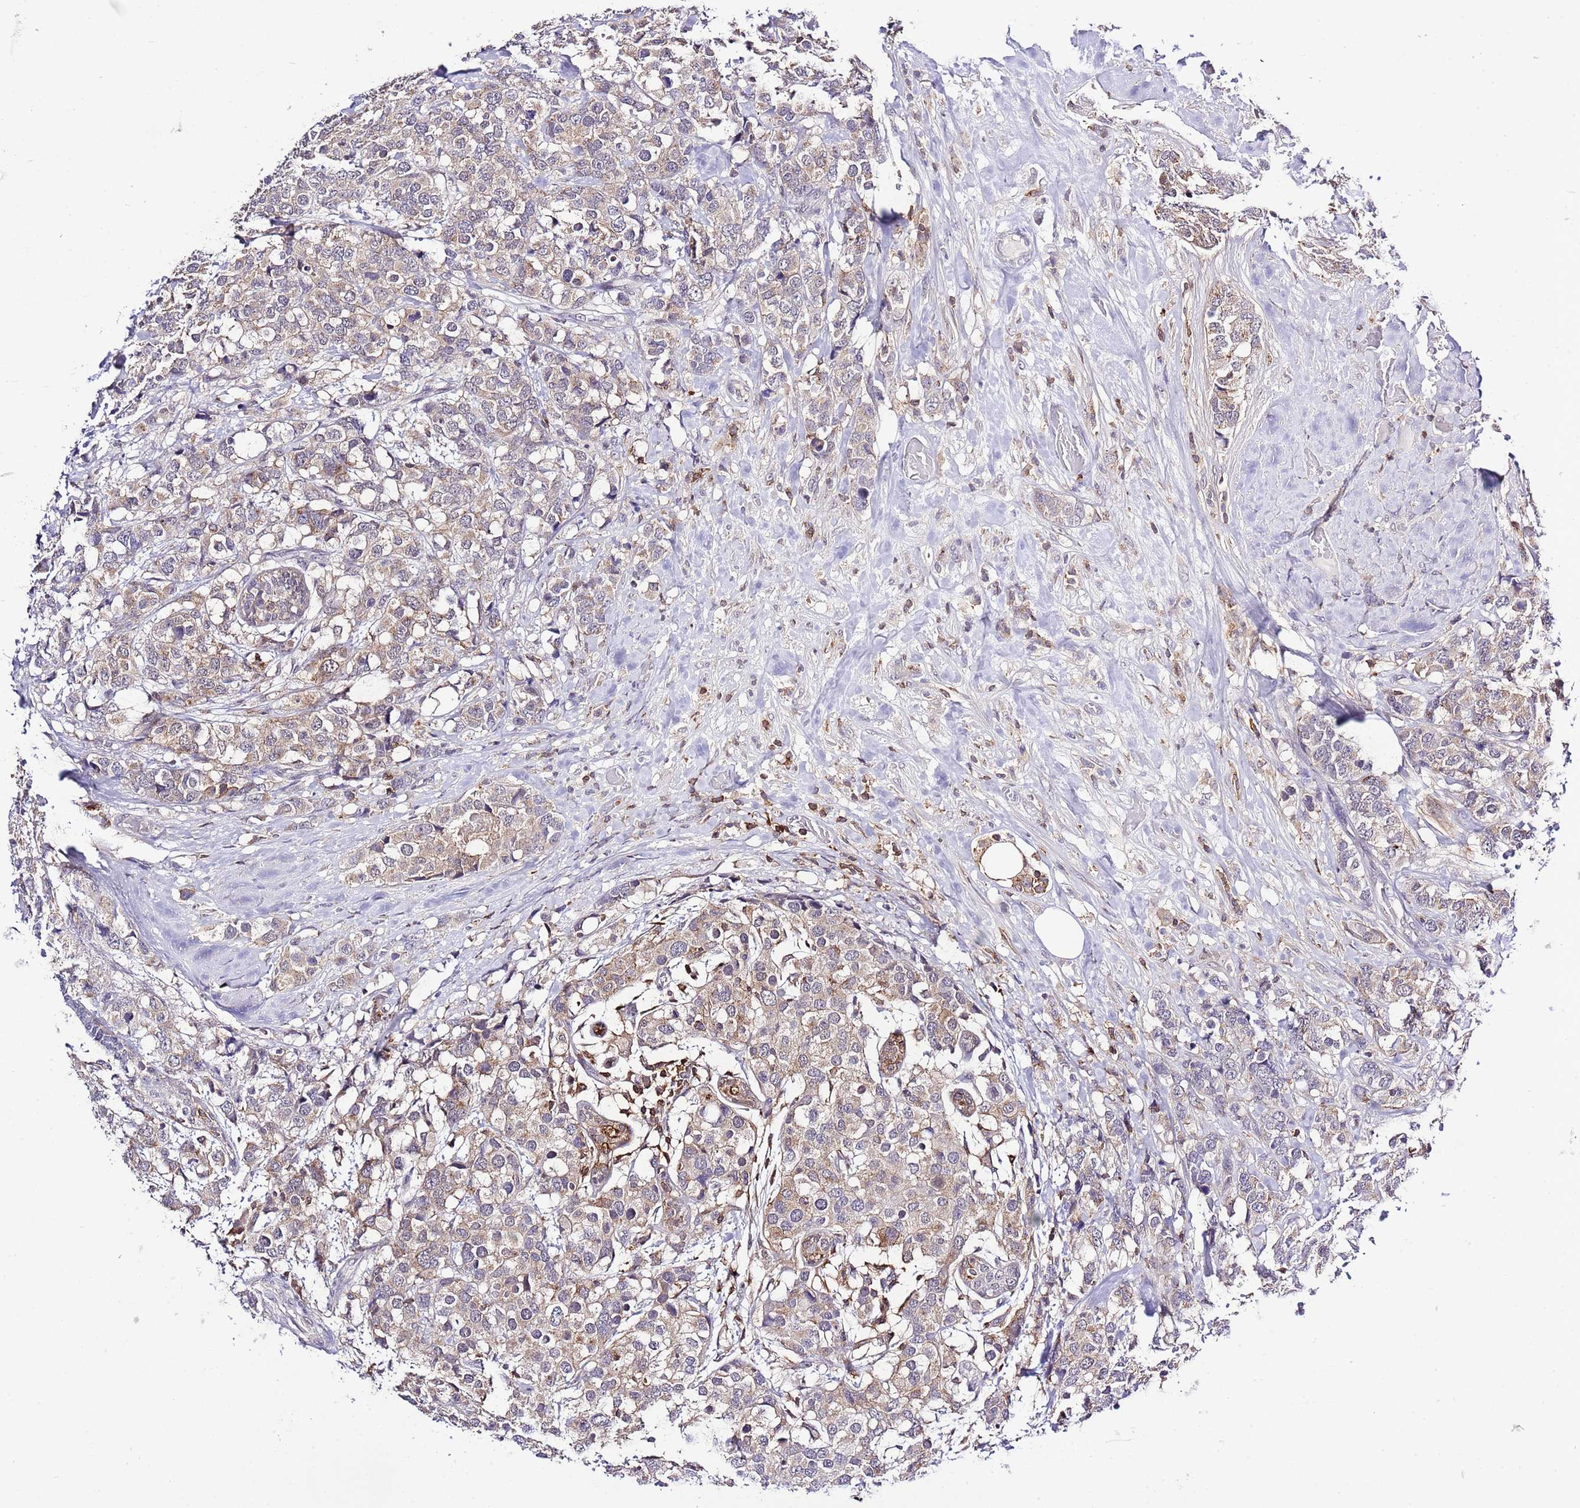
{"staining": {"intensity": "weak", "quantity": ">75%", "location": "cytoplasmic/membranous"}, "tissue": "breast cancer", "cell_type": "Tumor cells", "image_type": "cancer", "snomed": [{"axis": "morphology", "description": "Lobular carcinoma"}, {"axis": "topography", "description": "Breast"}], "caption": "IHC of human breast cancer shows low levels of weak cytoplasmic/membranous expression in approximately >75% of tumor cells.", "gene": "EFHD1", "patient": {"sex": "female", "age": 59}}